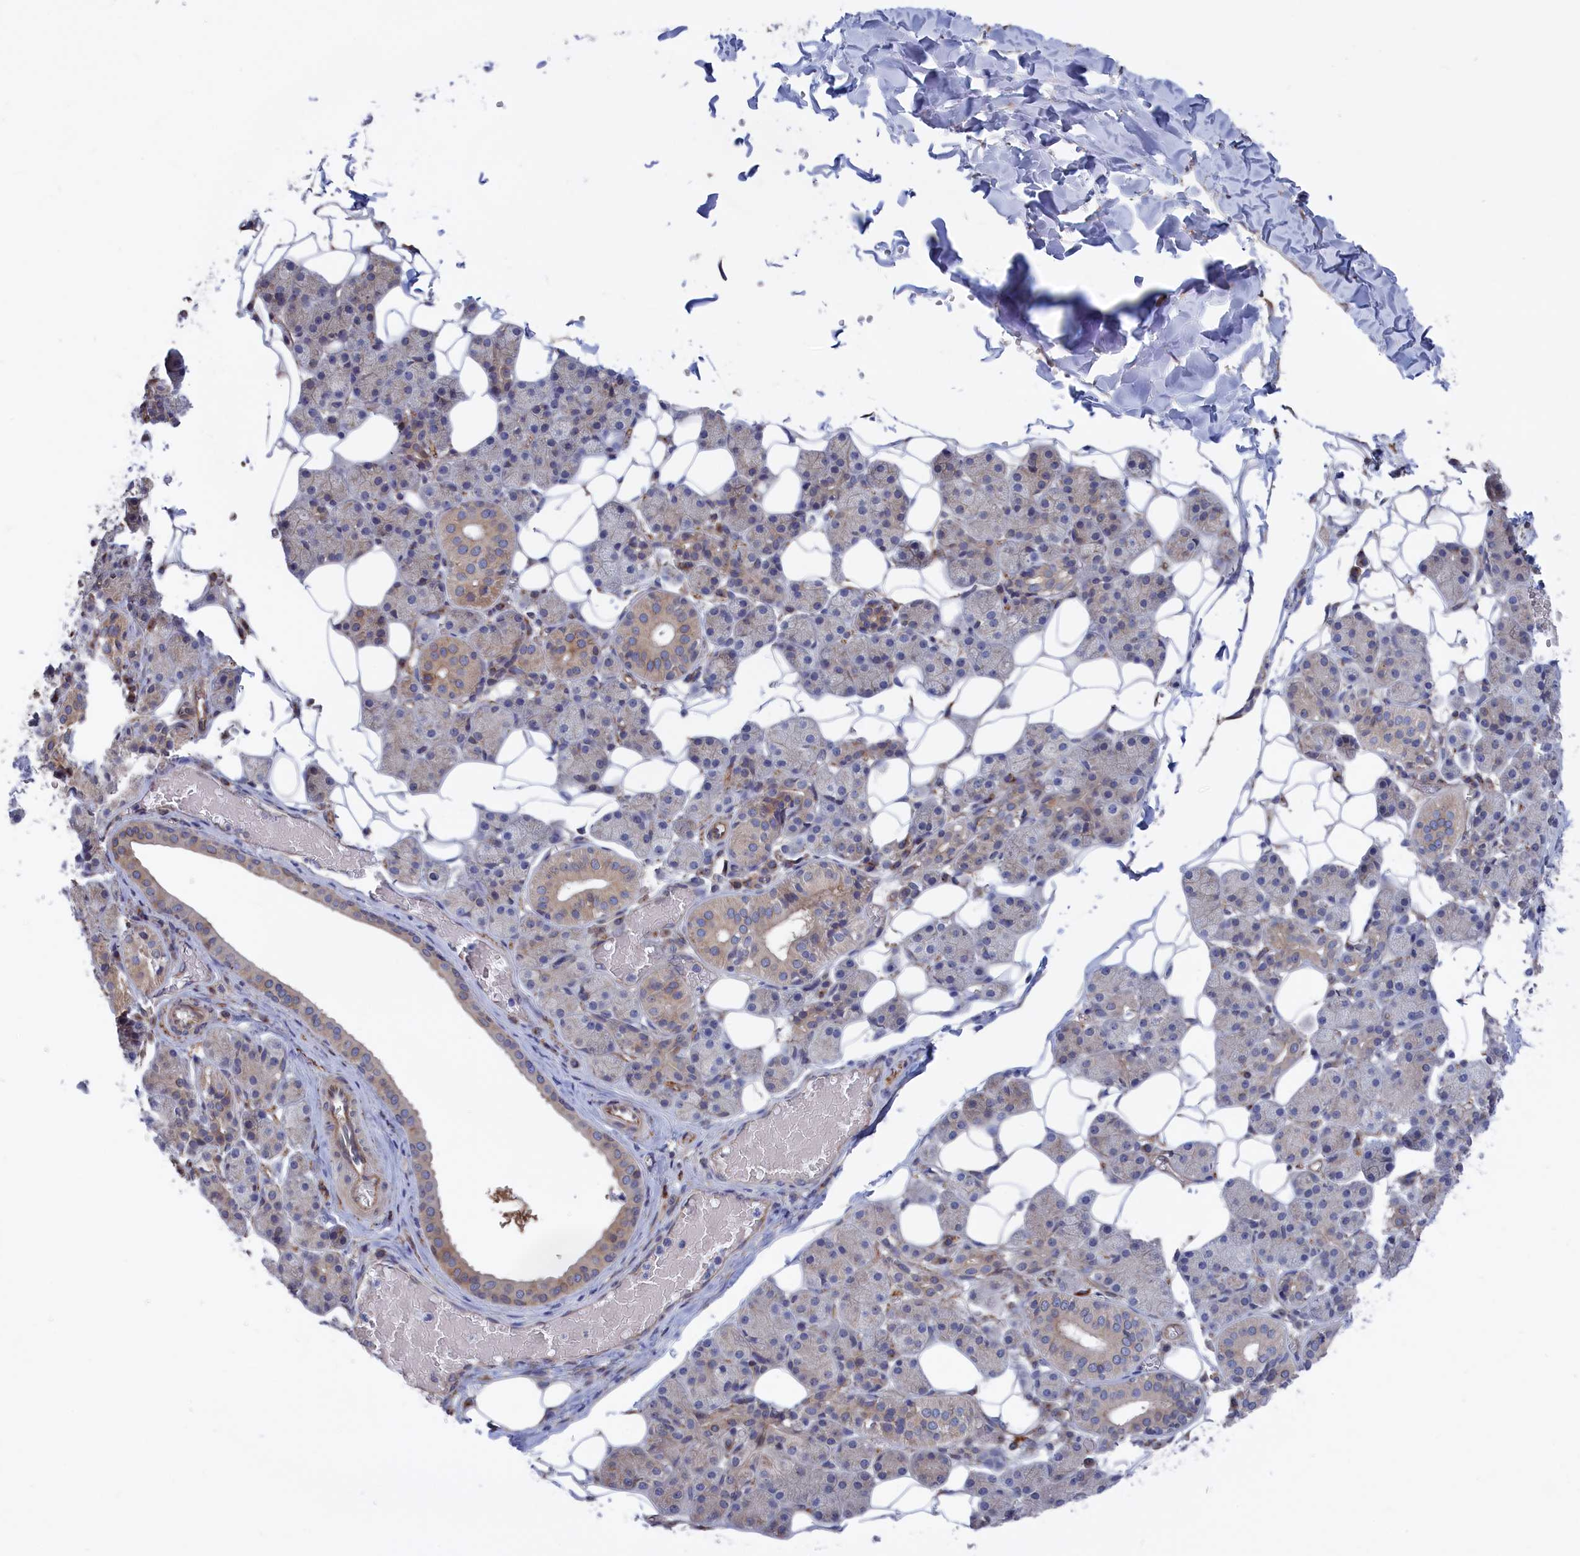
{"staining": {"intensity": "weak", "quantity": "25%-75%", "location": "cytoplasmic/membranous"}, "tissue": "salivary gland", "cell_type": "Glandular cells", "image_type": "normal", "snomed": [{"axis": "morphology", "description": "Normal tissue, NOS"}, {"axis": "topography", "description": "Salivary gland"}], "caption": "Immunohistochemical staining of normal salivary gland shows weak cytoplasmic/membranous protein staining in approximately 25%-75% of glandular cells. Nuclei are stained in blue.", "gene": "NUTF2", "patient": {"sex": "female", "age": 33}}